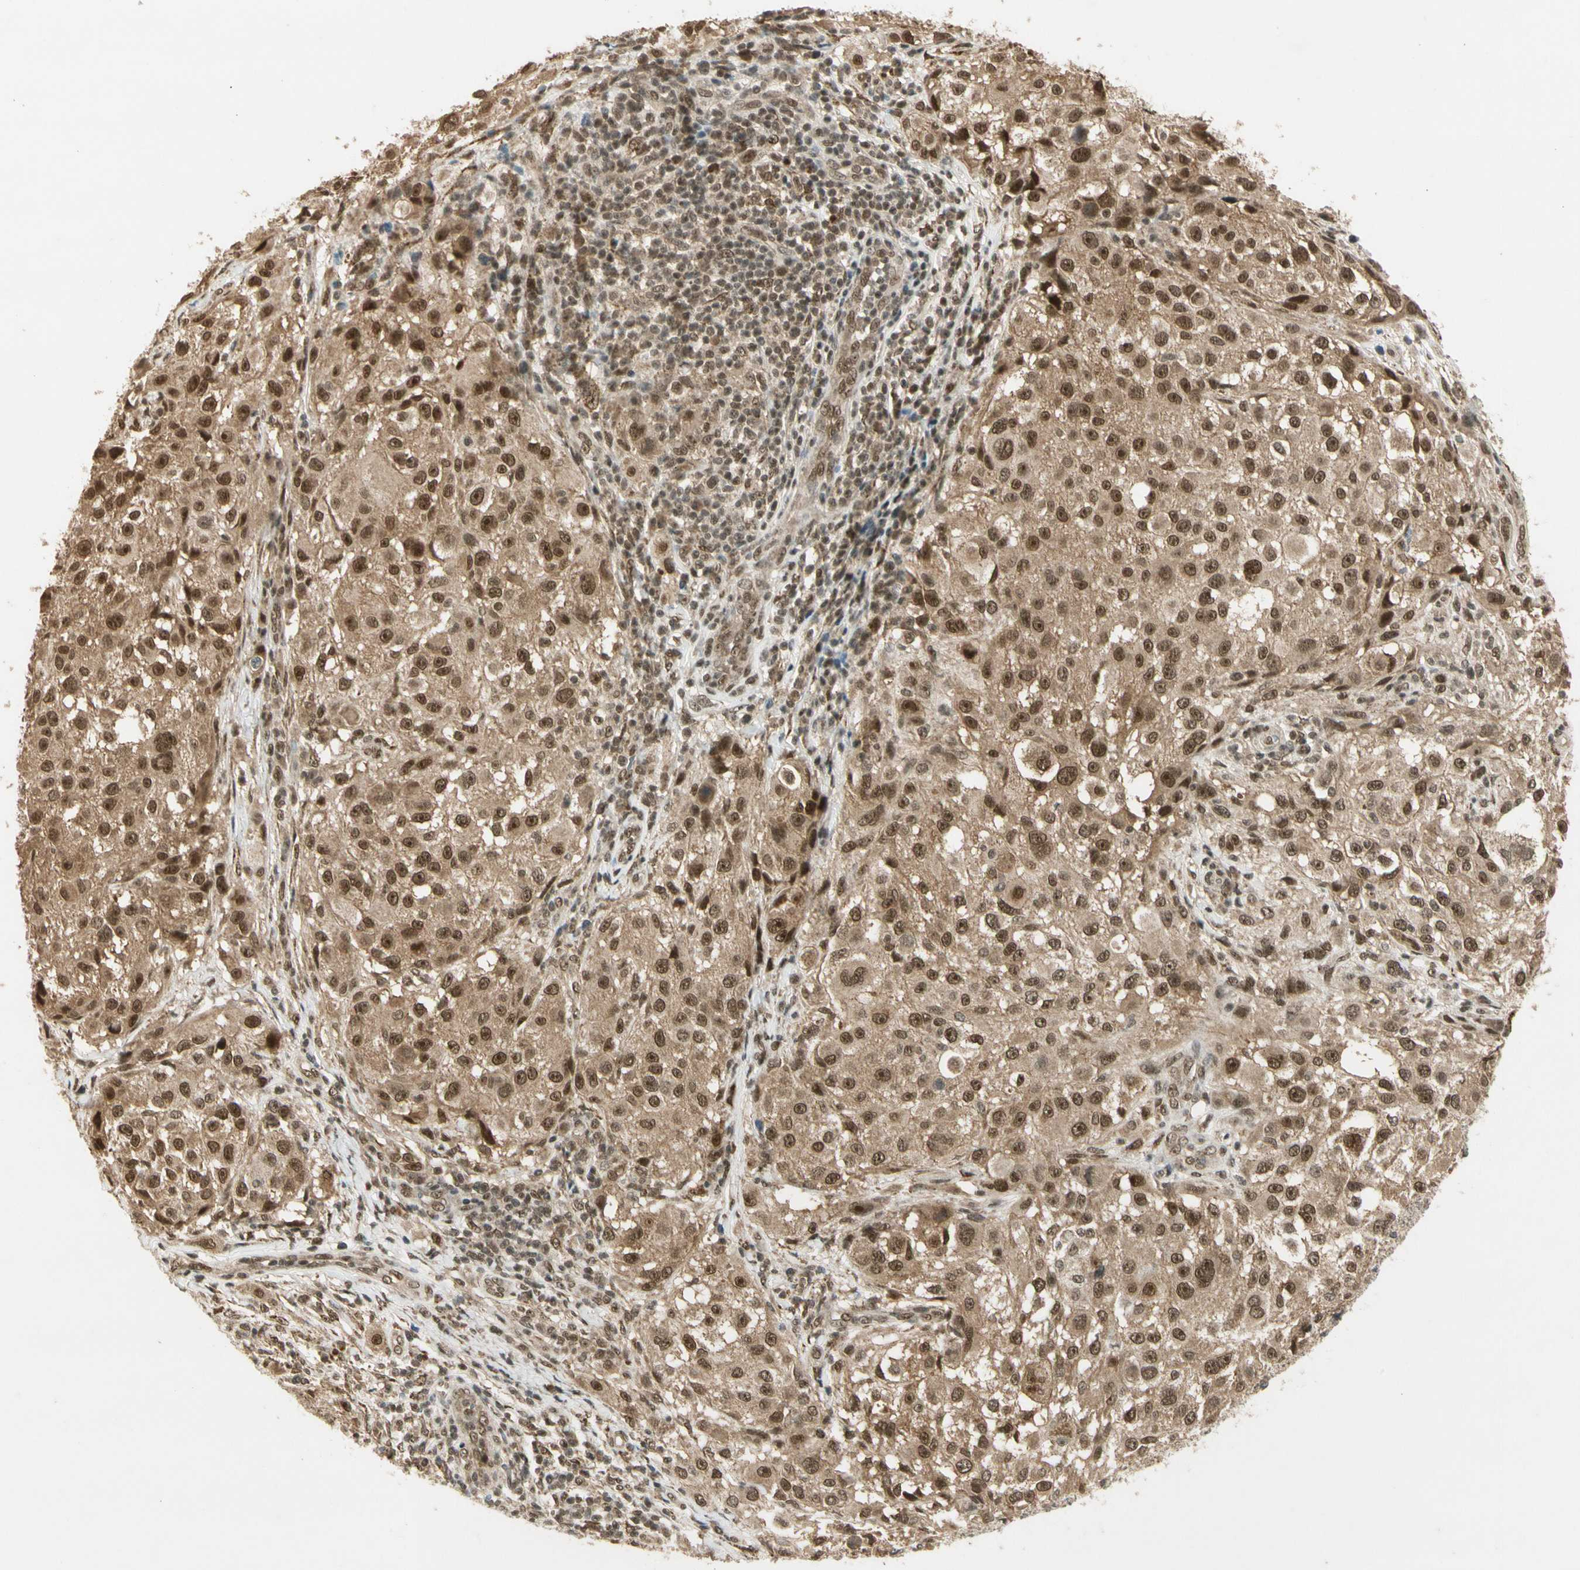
{"staining": {"intensity": "moderate", "quantity": ">75%", "location": "cytoplasmic/membranous,nuclear"}, "tissue": "melanoma", "cell_type": "Tumor cells", "image_type": "cancer", "snomed": [{"axis": "morphology", "description": "Necrosis, NOS"}, {"axis": "morphology", "description": "Malignant melanoma, NOS"}, {"axis": "topography", "description": "Skin"}], "caption": "Tumor cells display medium levels of moderate cytoplasmic/membranous and nuclear positivity in approximately >75% of cells in human malignant melanoma. (DAB = brown stain, brightfield microscopy at high magnification).", "gene": "ZNF135", "patient": {"sex": "female", "age": 87}}